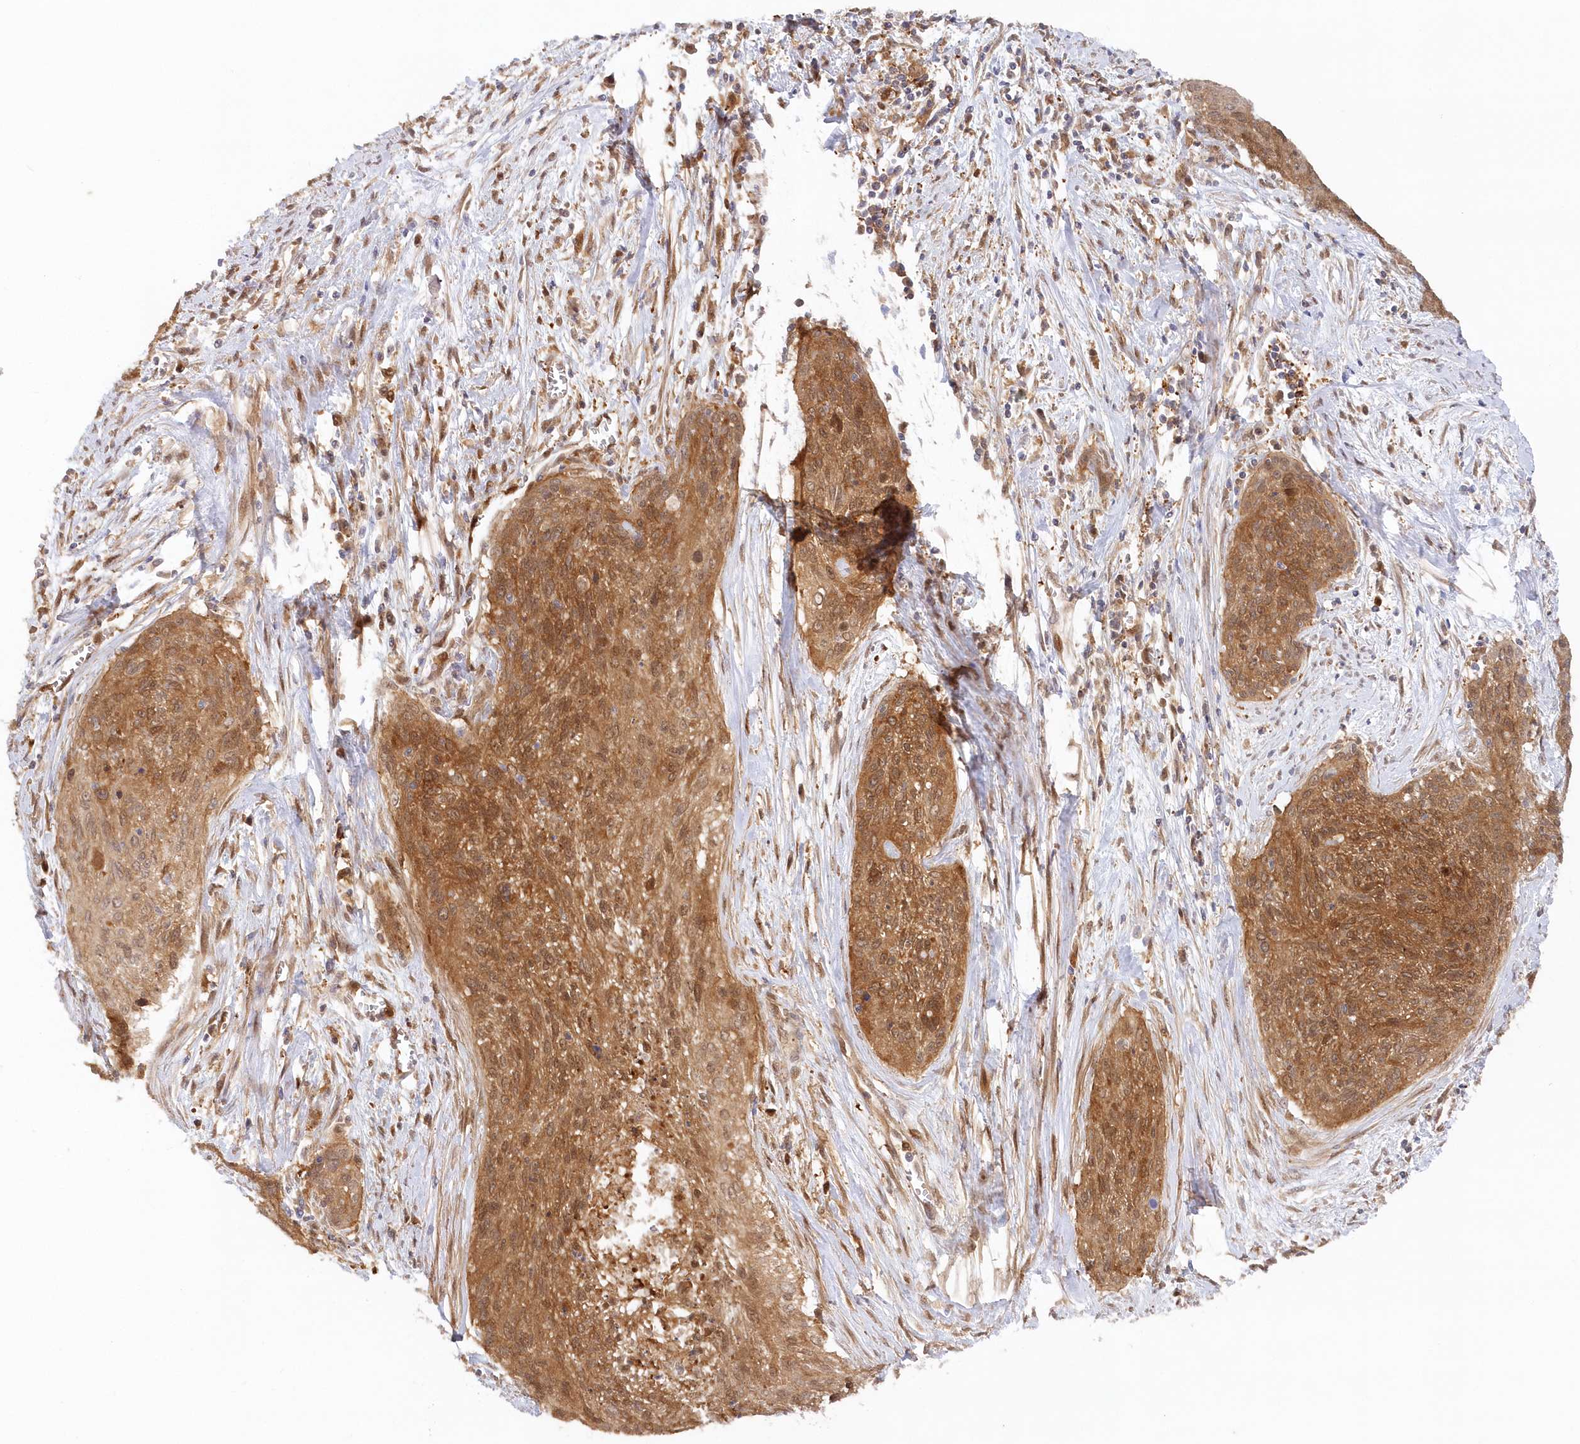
{"staining": {"intensity": "moderate", "quantity": ">75%", "location": "cytoplasmic/membranous"}, "tissue": "cervical cancer", "cell_type": "Tumor cells", "image_type": "cancer", "snomed": [{"axis": "morphology", "description": "Squamous cell carcinoma, NOS"}, {"axis": "topography", "description": "Cervix"}], "caption": "An image of cervical squamous cell carcinoma stained for a protein exhibits moderate cytoplasmic/membranous brown staining in tumor cells.", "gene": "GBE1", "patient": {"sex": "female", "age": 55}}